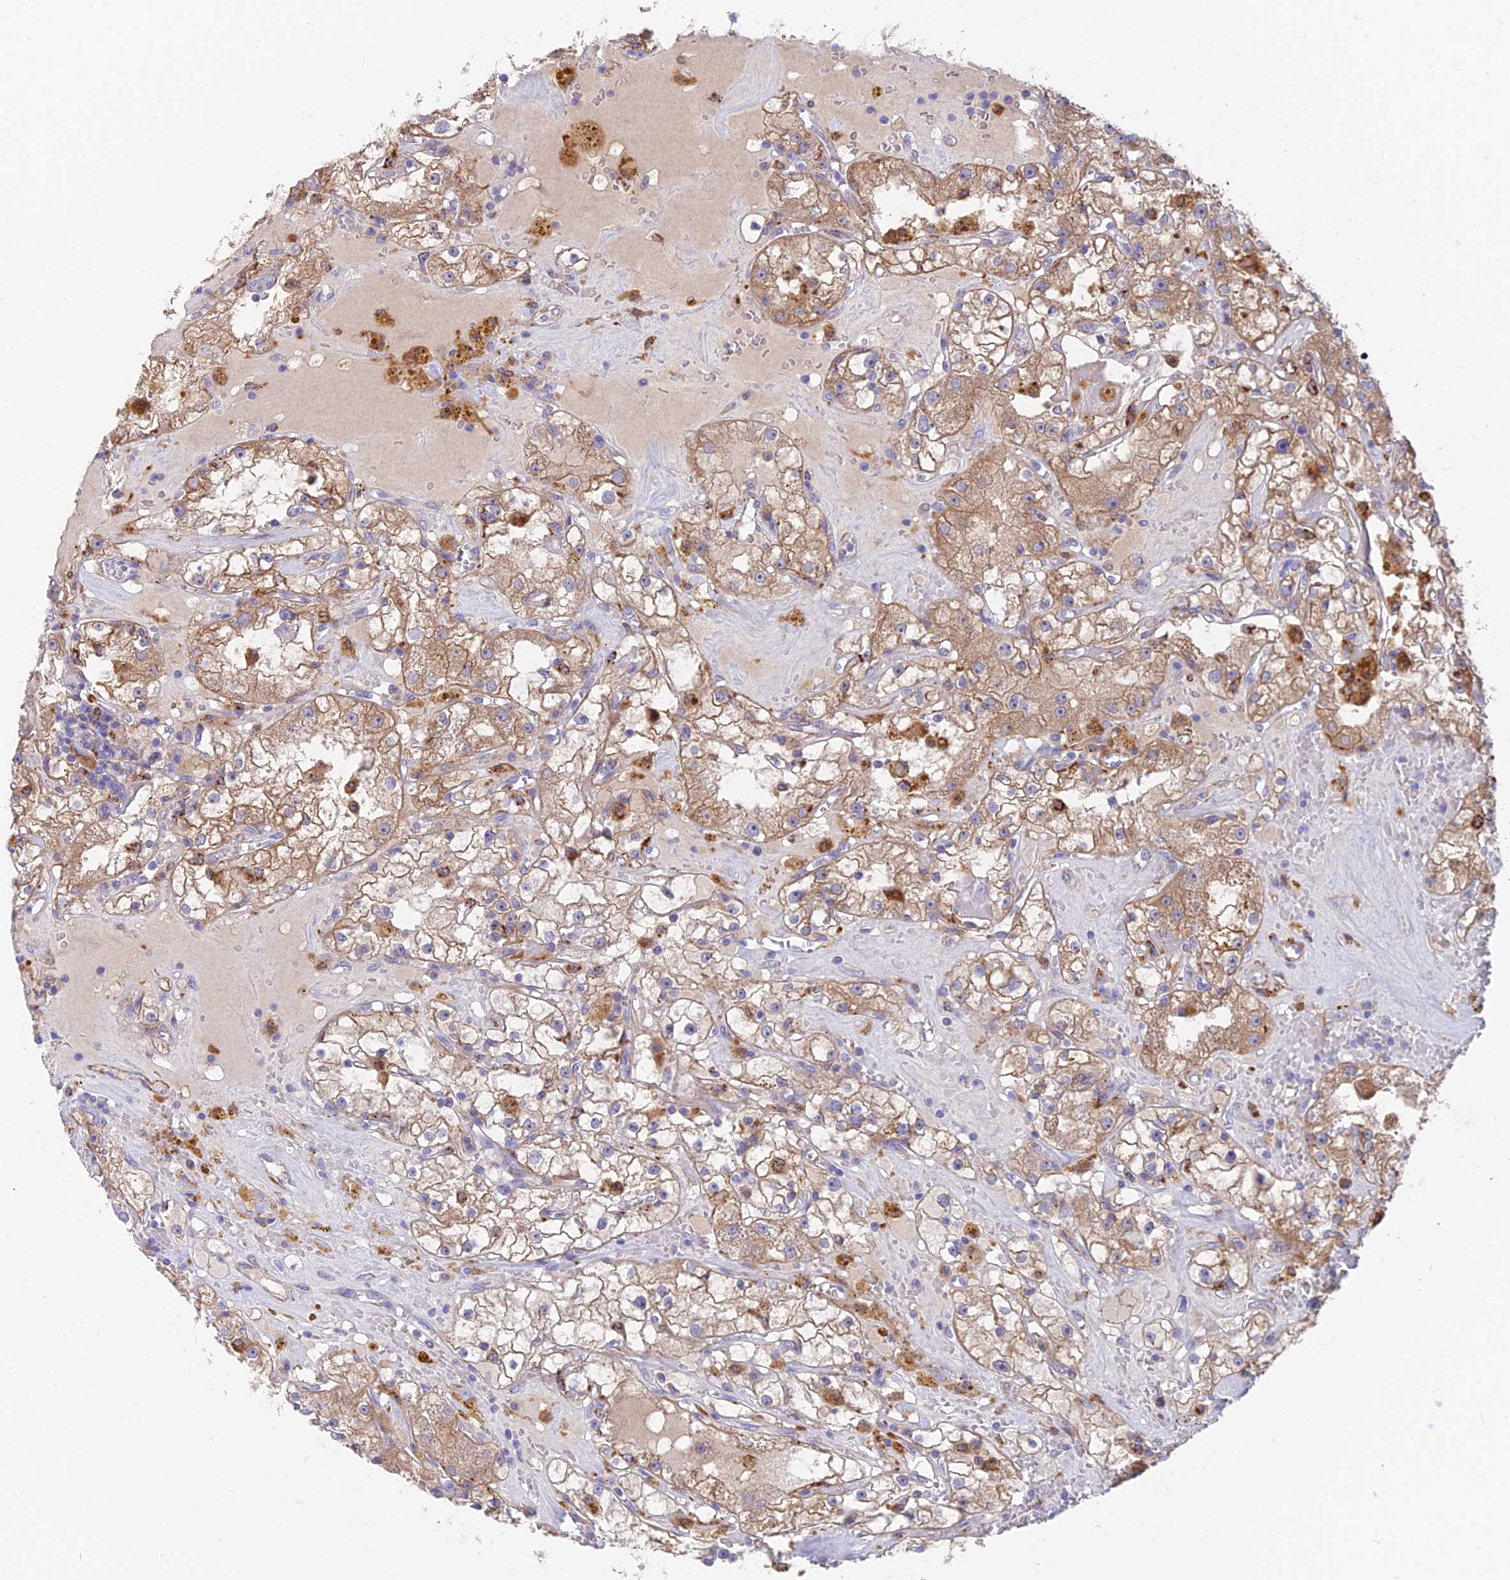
{"staining": {"intensity": "moderate", "quantity": ">75%", "location": "cytoplasmic/membranous"}, "tissue": "renal cancer", "cell_type": "Tumor cells", "image_type": "cancer", "snomed": [{"axis": "morphology", "description": "Adenocarcinoma, NOS"}, {"axis": "topography", "description": "Kidney"}], "caption": "Immunohistochemical staining of human renal cancer (adenocarcinoma) shows moderate cytoplasmic/membranous protein expression in about >75% of tumor cells. The protein of interest is shown in brown color, while the nuclei are stained blue.", "gene": "TIGD6", "patient": {"sex": "male", "age": 56}}